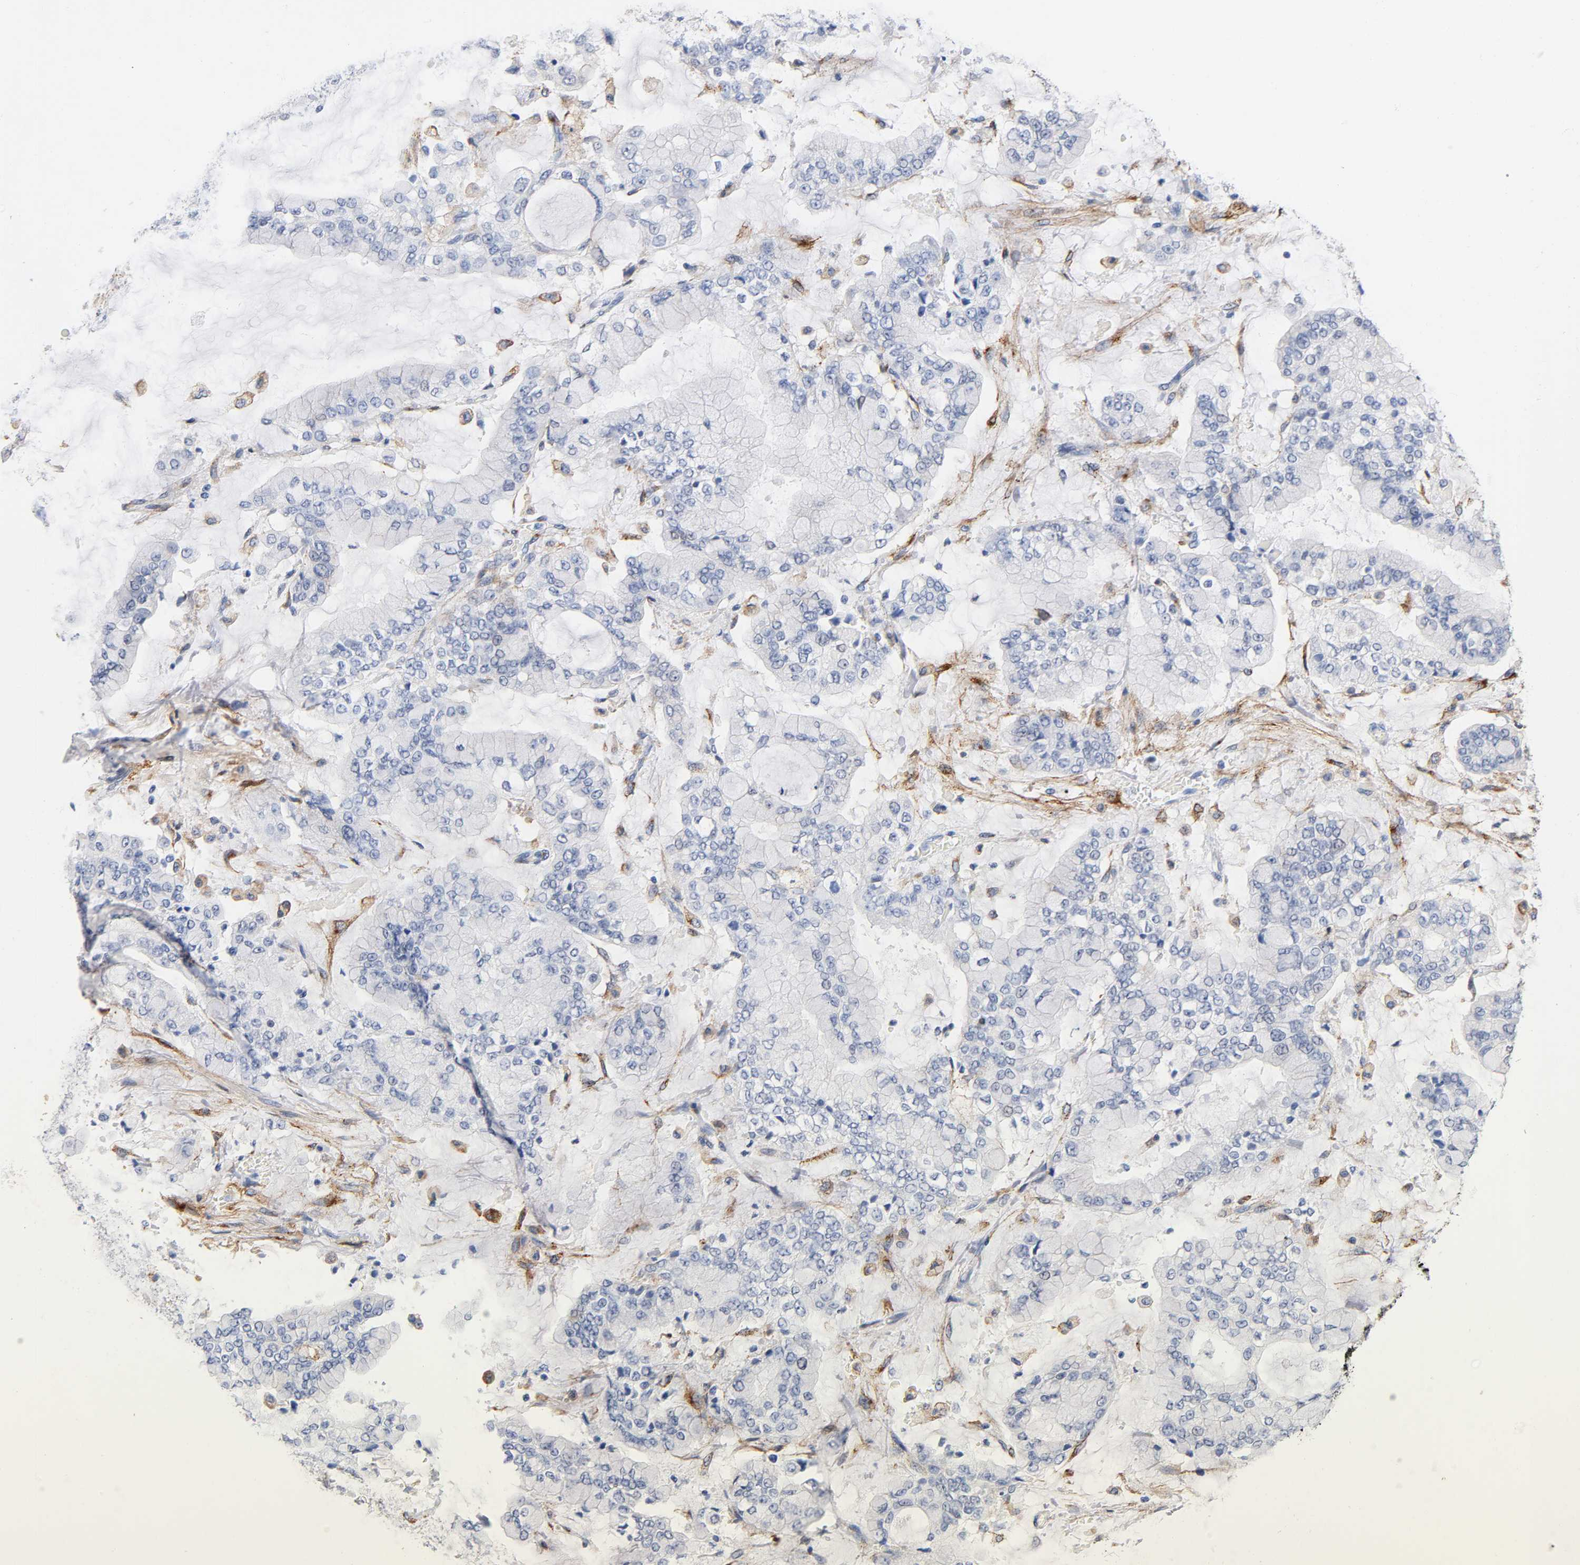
{"staining": {"intensity": "negative", "quantity": "none", "location": "none"}, "tissue": "stomach cancer", "cell_type": "Tumor cells", "image_type": "cancer", "snomed": [{"axis": "morphology", "description": "Normal tissue, NOS"}, {"axis": "morphology", "description": "Adenocarcinoma, NOS"}, {"axis": "topography", "description": "Stomach, upper"}, {"axis": "topography", "description": "Stomach"}], "caption": "Photomicrograph shows no significant protein positivity in tumor cells of stomach cancer.", "gene": "LRP1", "patient": {"sex": "male", "age": 76}}